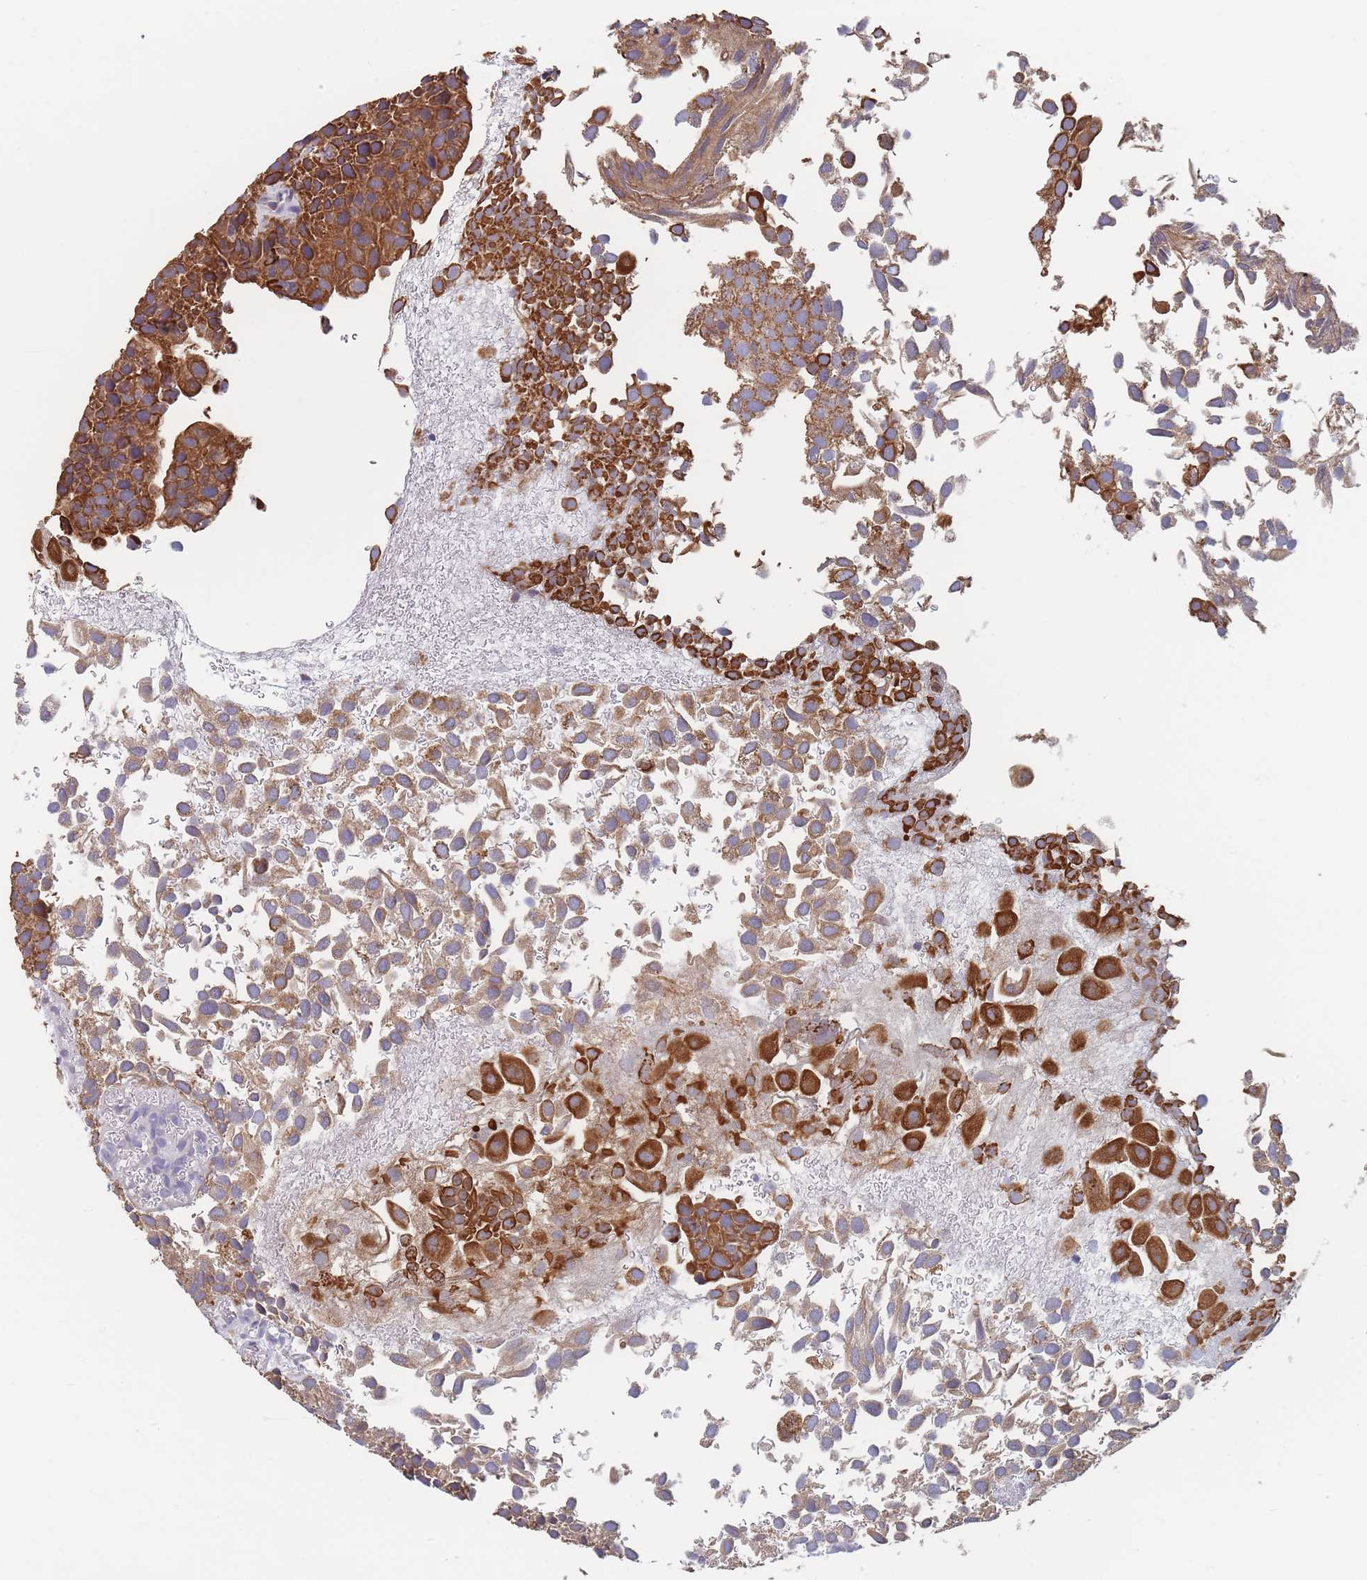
{"staining": {"intensity": "strong", "quantity": "25%-75%", "location": "cytoplasmic/membranous"}, "tissue": "urothelial cancer", "cell_type": "Tumor cells", "image_type": "cancer", "snomed": [{"axis": "morphology", "description": "Urothelial carcinoma, Low grade"}, {"axis": "topography", "description": "Urinary bladder"}], "caption": "A high amount of strong cytoplasmic/membranous expression is appreciated in about 25%-75% of tumor cells in urothelial cancer tissue. (brown staining indicates protein expression, while blue staining denotes nuclei).", "gene": "EFCC1", "patient": {"sex": "male", "age": 88}}